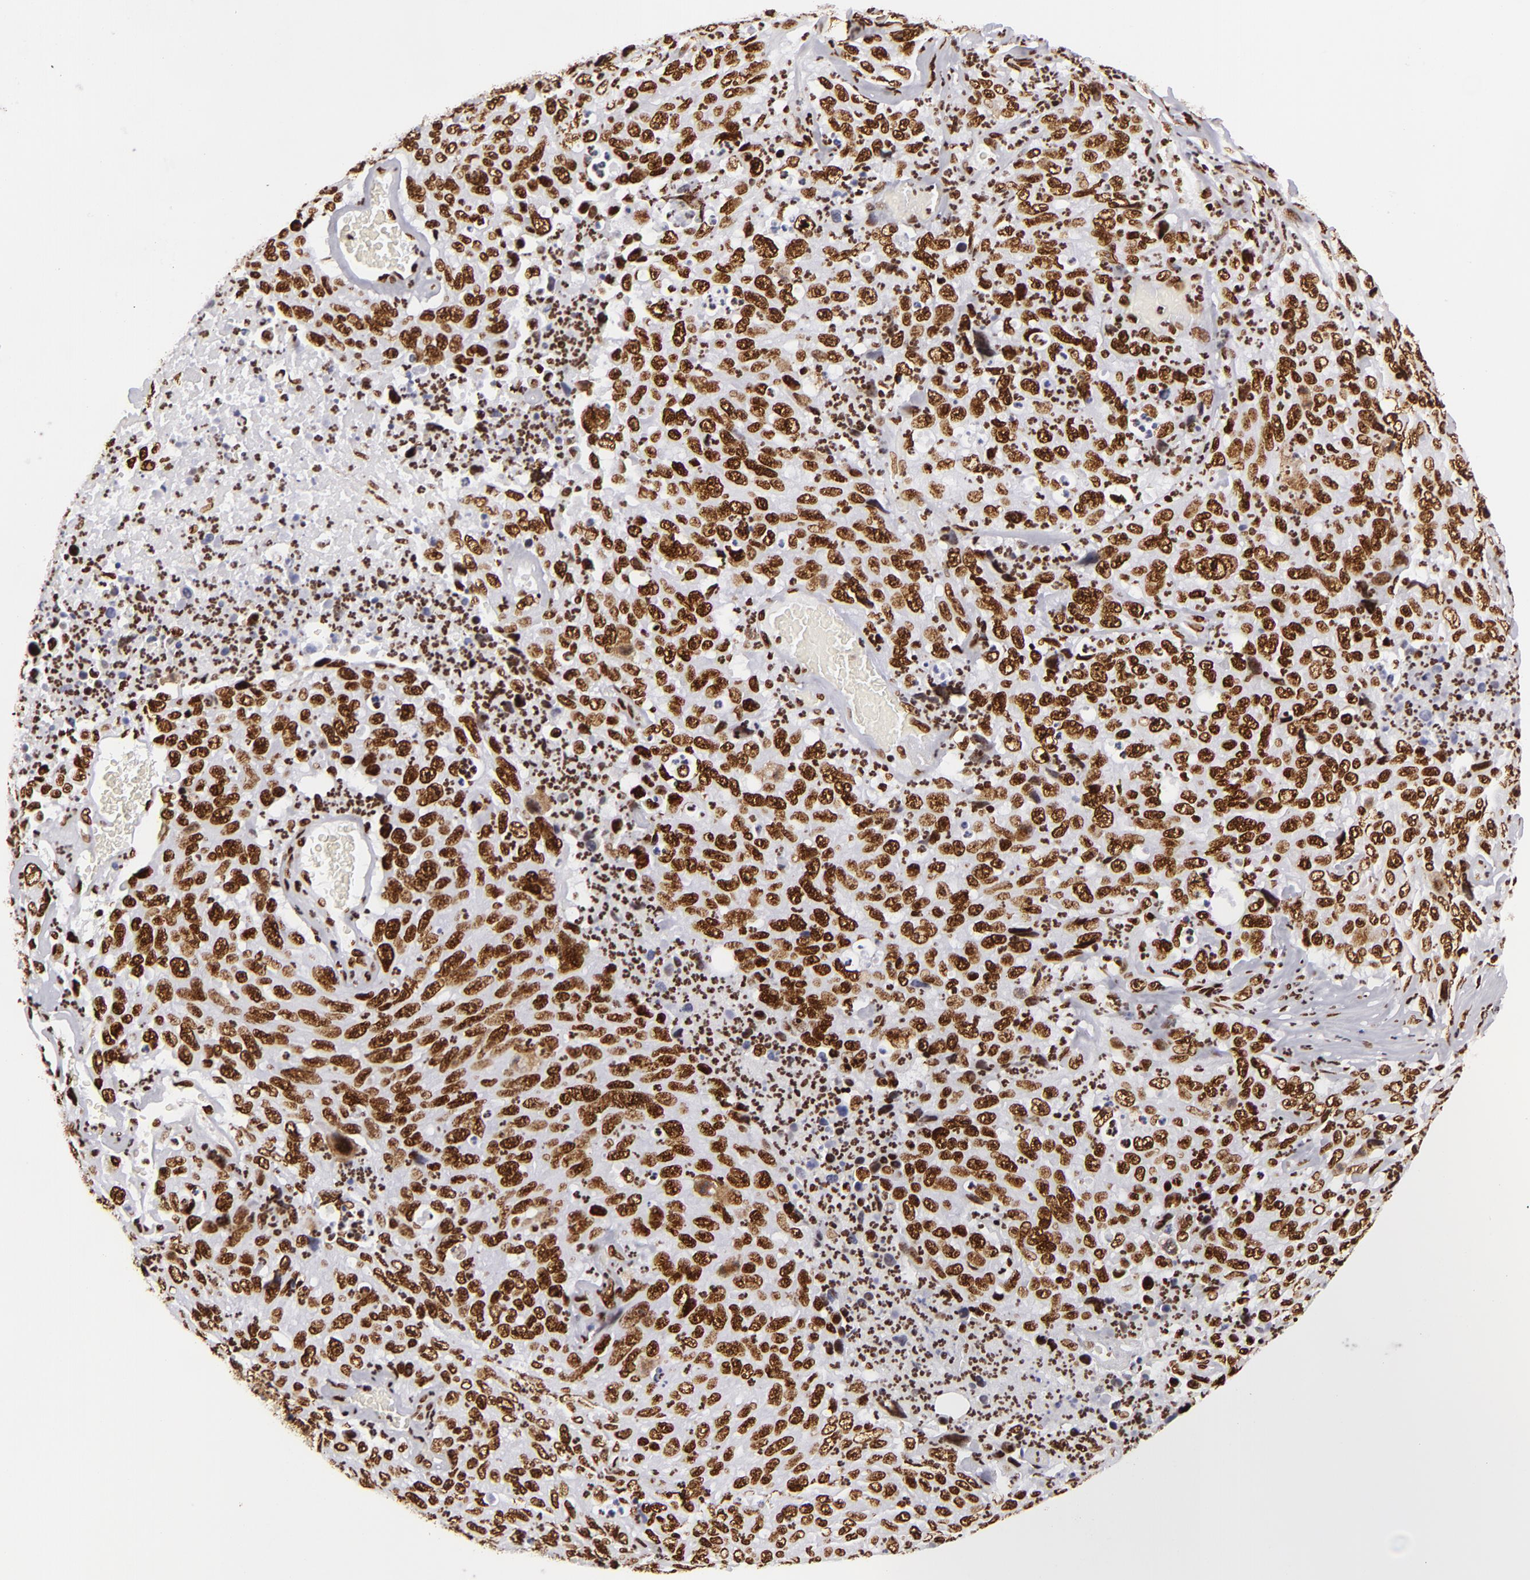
{"staining": {"intensity": "strong", "quantity": ">75%", "location": "nuclear"}, "tissue": "lung cancer", "cell_type": "Tumor cells", "image_type": "cancer", "snomed": [{"axis": "morphology", "description": "Squamous cell carcinoma, NOS"}, {"axis": "topography", "description": "Lung"}], "caption": "The image displays immunohistochemical staining of lung squamous cell carcinoma. There is strong nuclear staining is appreciated in about >75% of tumor cells. Nuclei are stained in blue.", "gene": "SAFB", "patient": {"sex": "male", "age": 64}}